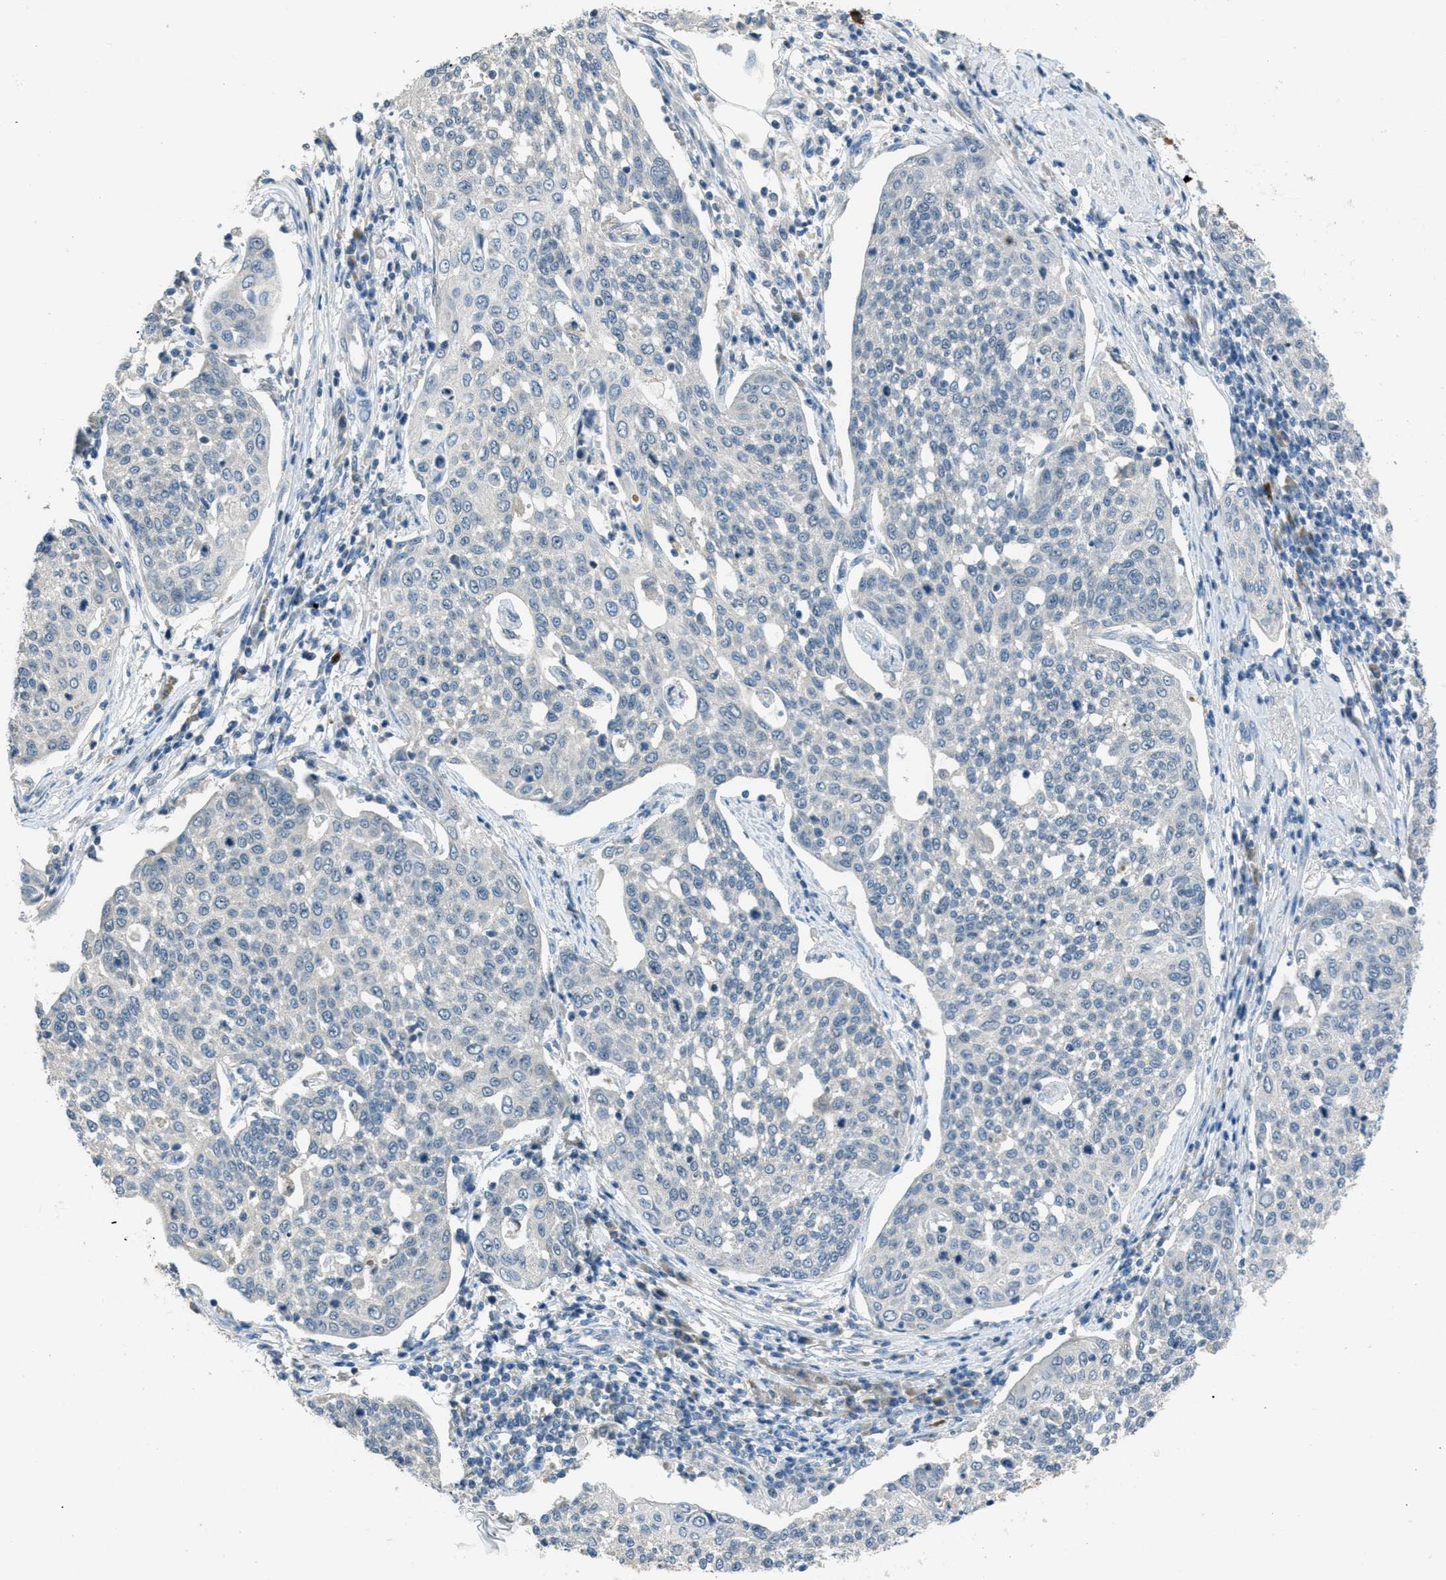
{"staining": {"intensity": "negative", "quantity": "none", "location": "none"}, "tissue": "cervical cancer", "cell_type": "Tumor cells", "image_type": "cancer", "snomed": [{"axis": "morphology", "description": "Squamous cell carcinoma, NOS"}, {"axis": "topography", "description": "Cervix"}], "caption": "This is an immunohistochemistry (IHC) image of squamous cell carcinoma (cervical). There is no expression in tumor cells.", "gene": "MIS18A", "patient": {"sex": "female", "age": 34}}